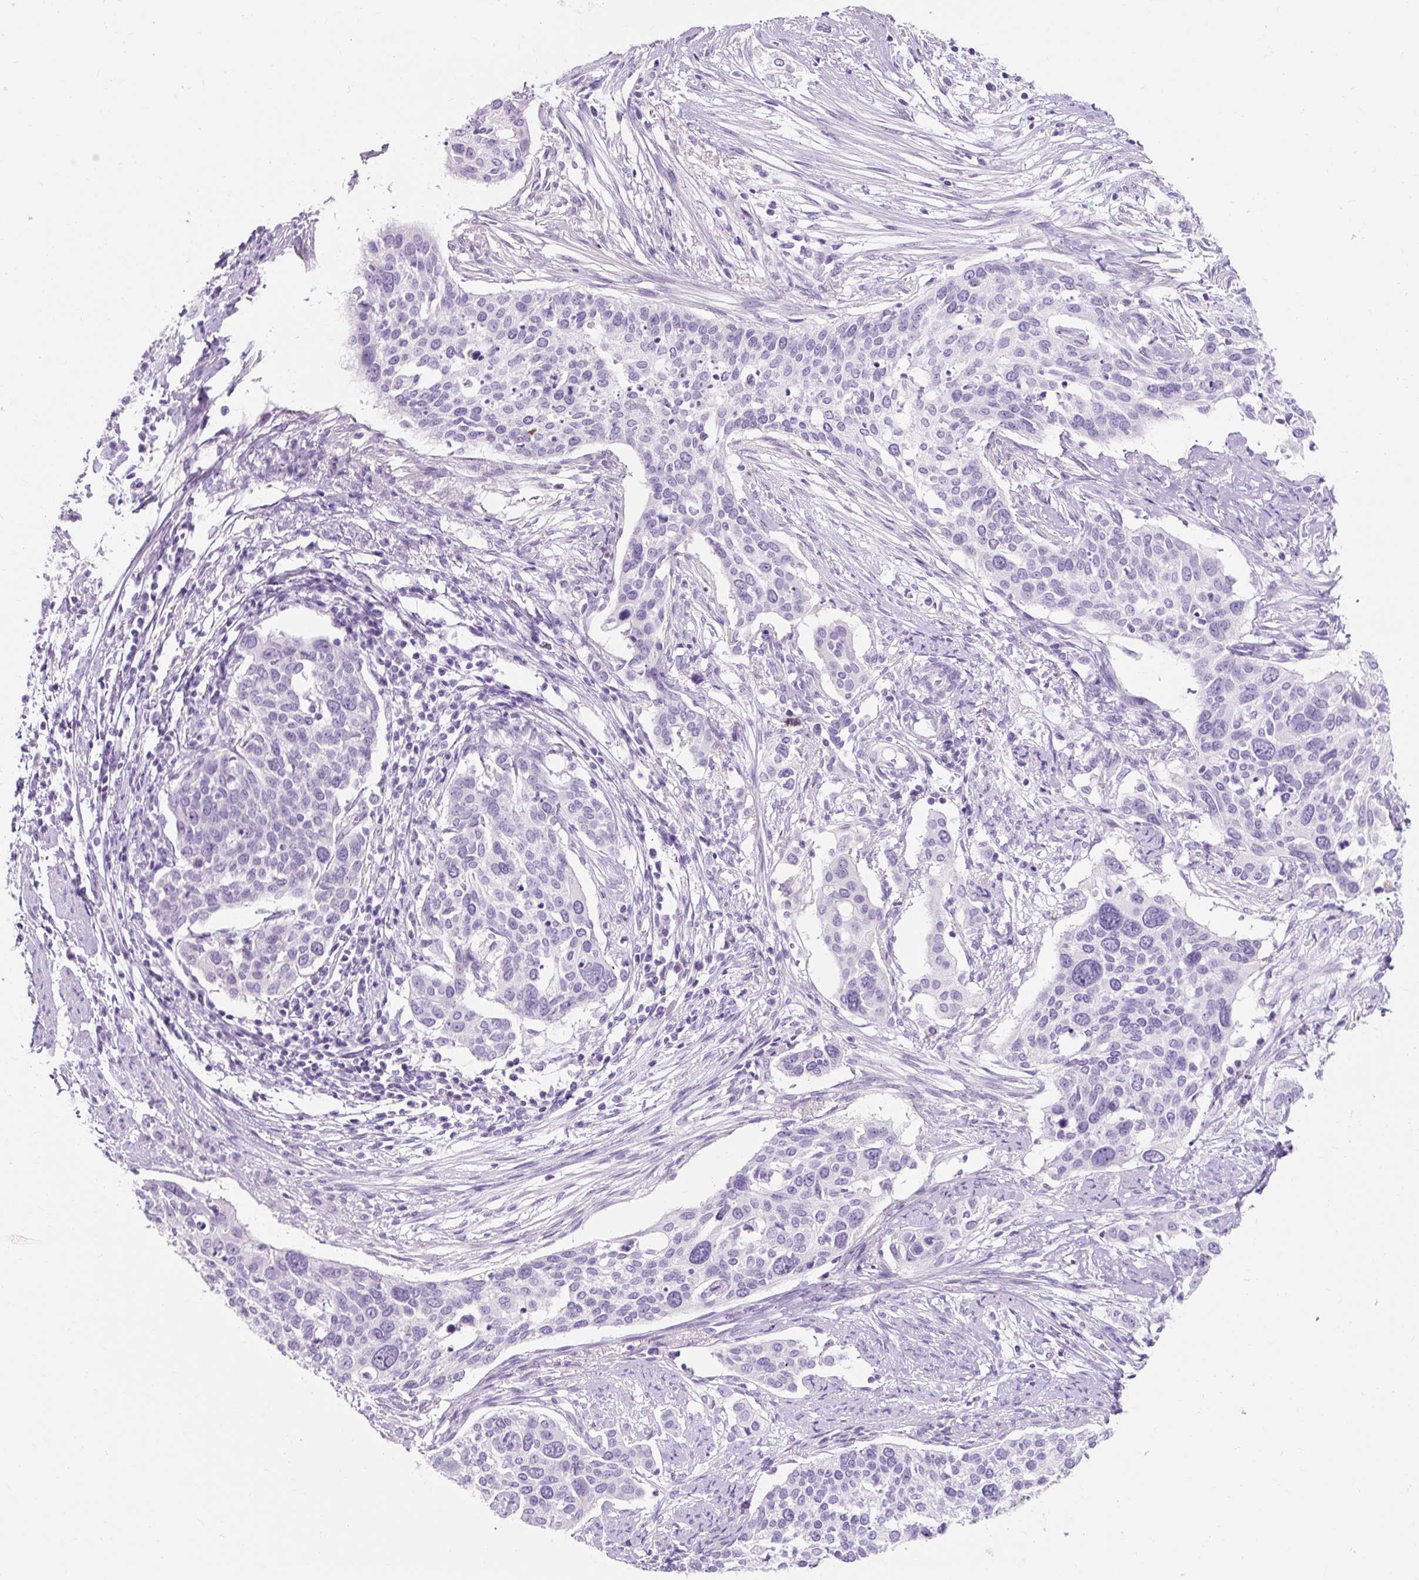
{"staining": {"intensity": "negative", "quantity": "none", "location": "none"}, "tissue": "cervical cancer", "cell_type": "Tumor cells", "image_type": "cancer", "snomed": [{"axis": "morphology", "description": "Squamous cell carcinoma, NOS"}, {"axis": "topography", "description": "Cervix"}], "caption": "A high-resolution photomicrograph shows immunohistochemistry (IHC) staining of cervical cancer, which exhibits no significant expression in tumor cells.", "gene": "CLDN25", "patient": {"sex": "female", "age": 44}}